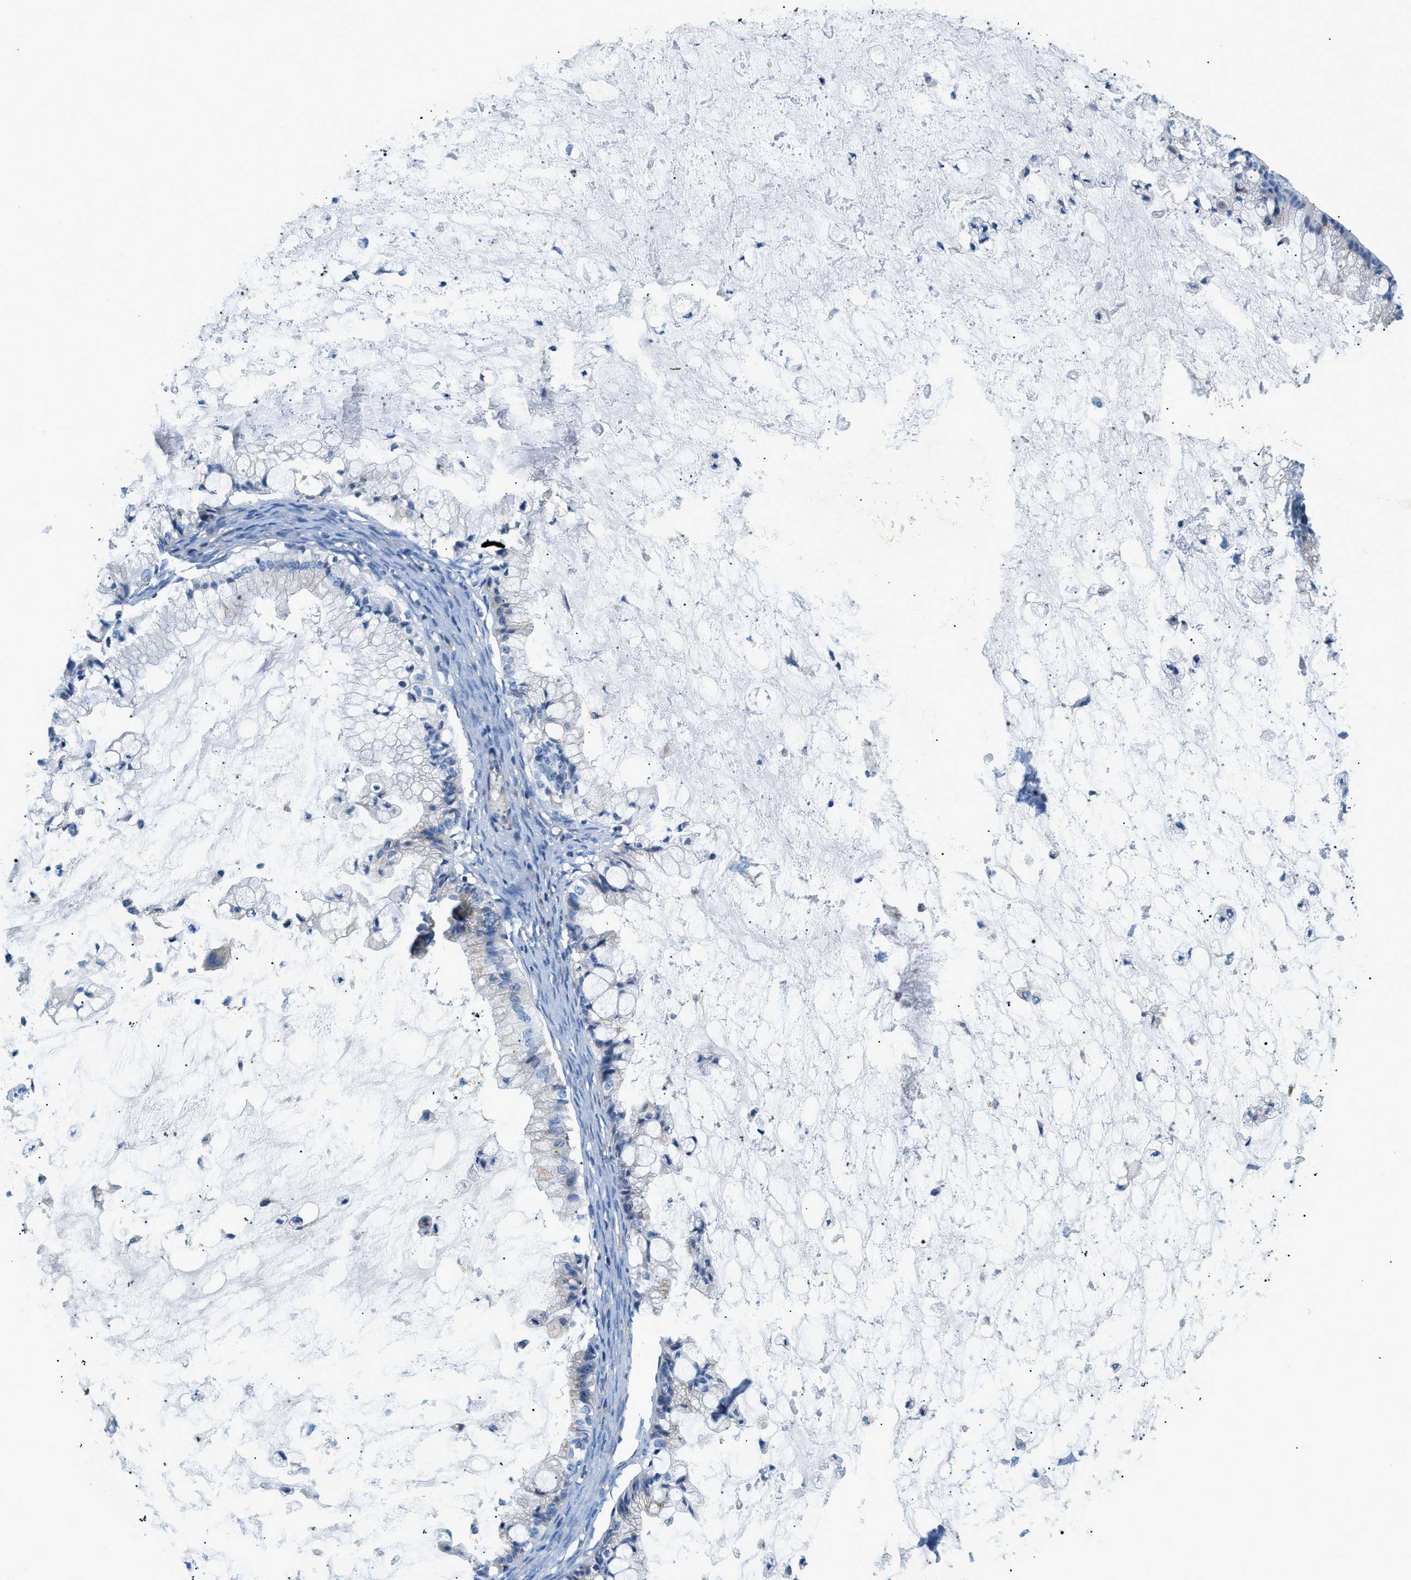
{"staining": {"intensity": "negative", "quantity": "none", "location": "none"}, "tissue": "ovarian cancer", "cell_type": "Tumor cells", "image_type": "cancer", "snomed": [{"axis": "morphology", "description": "Cystadenocarcinoma, mucinous, NOS"}, {"axis": "topography", "description": "Ovary"}], "caption": "DAB (3,3'-diaminobenzidine) immunohistochemical staining of ovarian cancer (mucinous cystadenocarcinoma) shows no significant expression in tumor cells.", "gene": "ORAI1", "patient": {"sex": "female", "age": 57}}